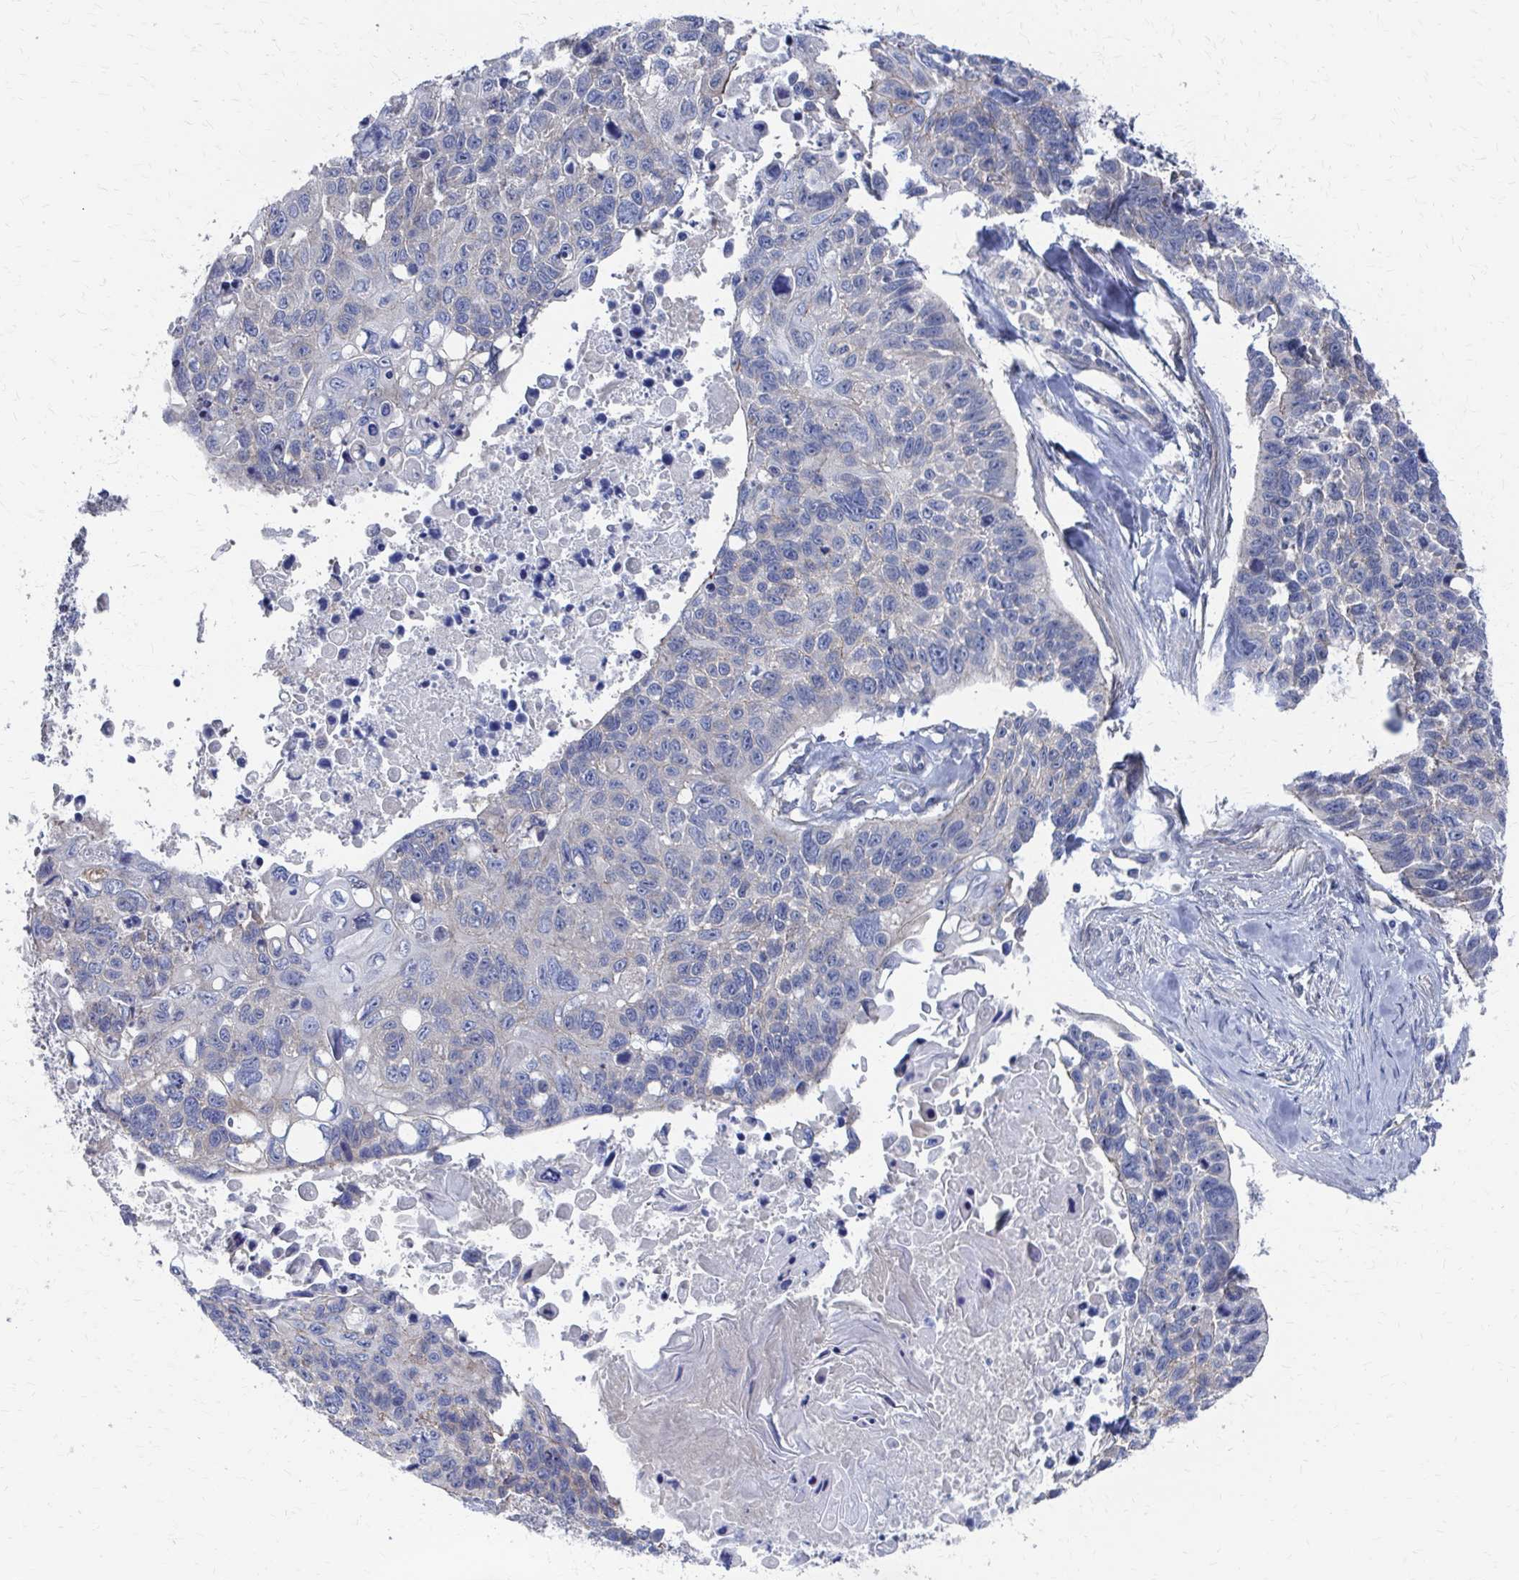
{"staining": {"intensity": "negative", "quantity": "none", "location": "none"}, "tissue": "lung cancer", "cell_type": "Tumor cells", "image_type": "cancer", "snomed": [{"axis": "morphology", "description": "Squamous cell carcinoma, NOS"}, {"axis": "topography", "description": "Lung"}], "caption": "DAB (3,3'-diaminobenzidine) immunohistochemical staining of squamous cell carcinoma (lung) displays no significant expression in tumor cells.", "gene": "PLEKHG7", "patient": {"sex": "male", "age": 62}}